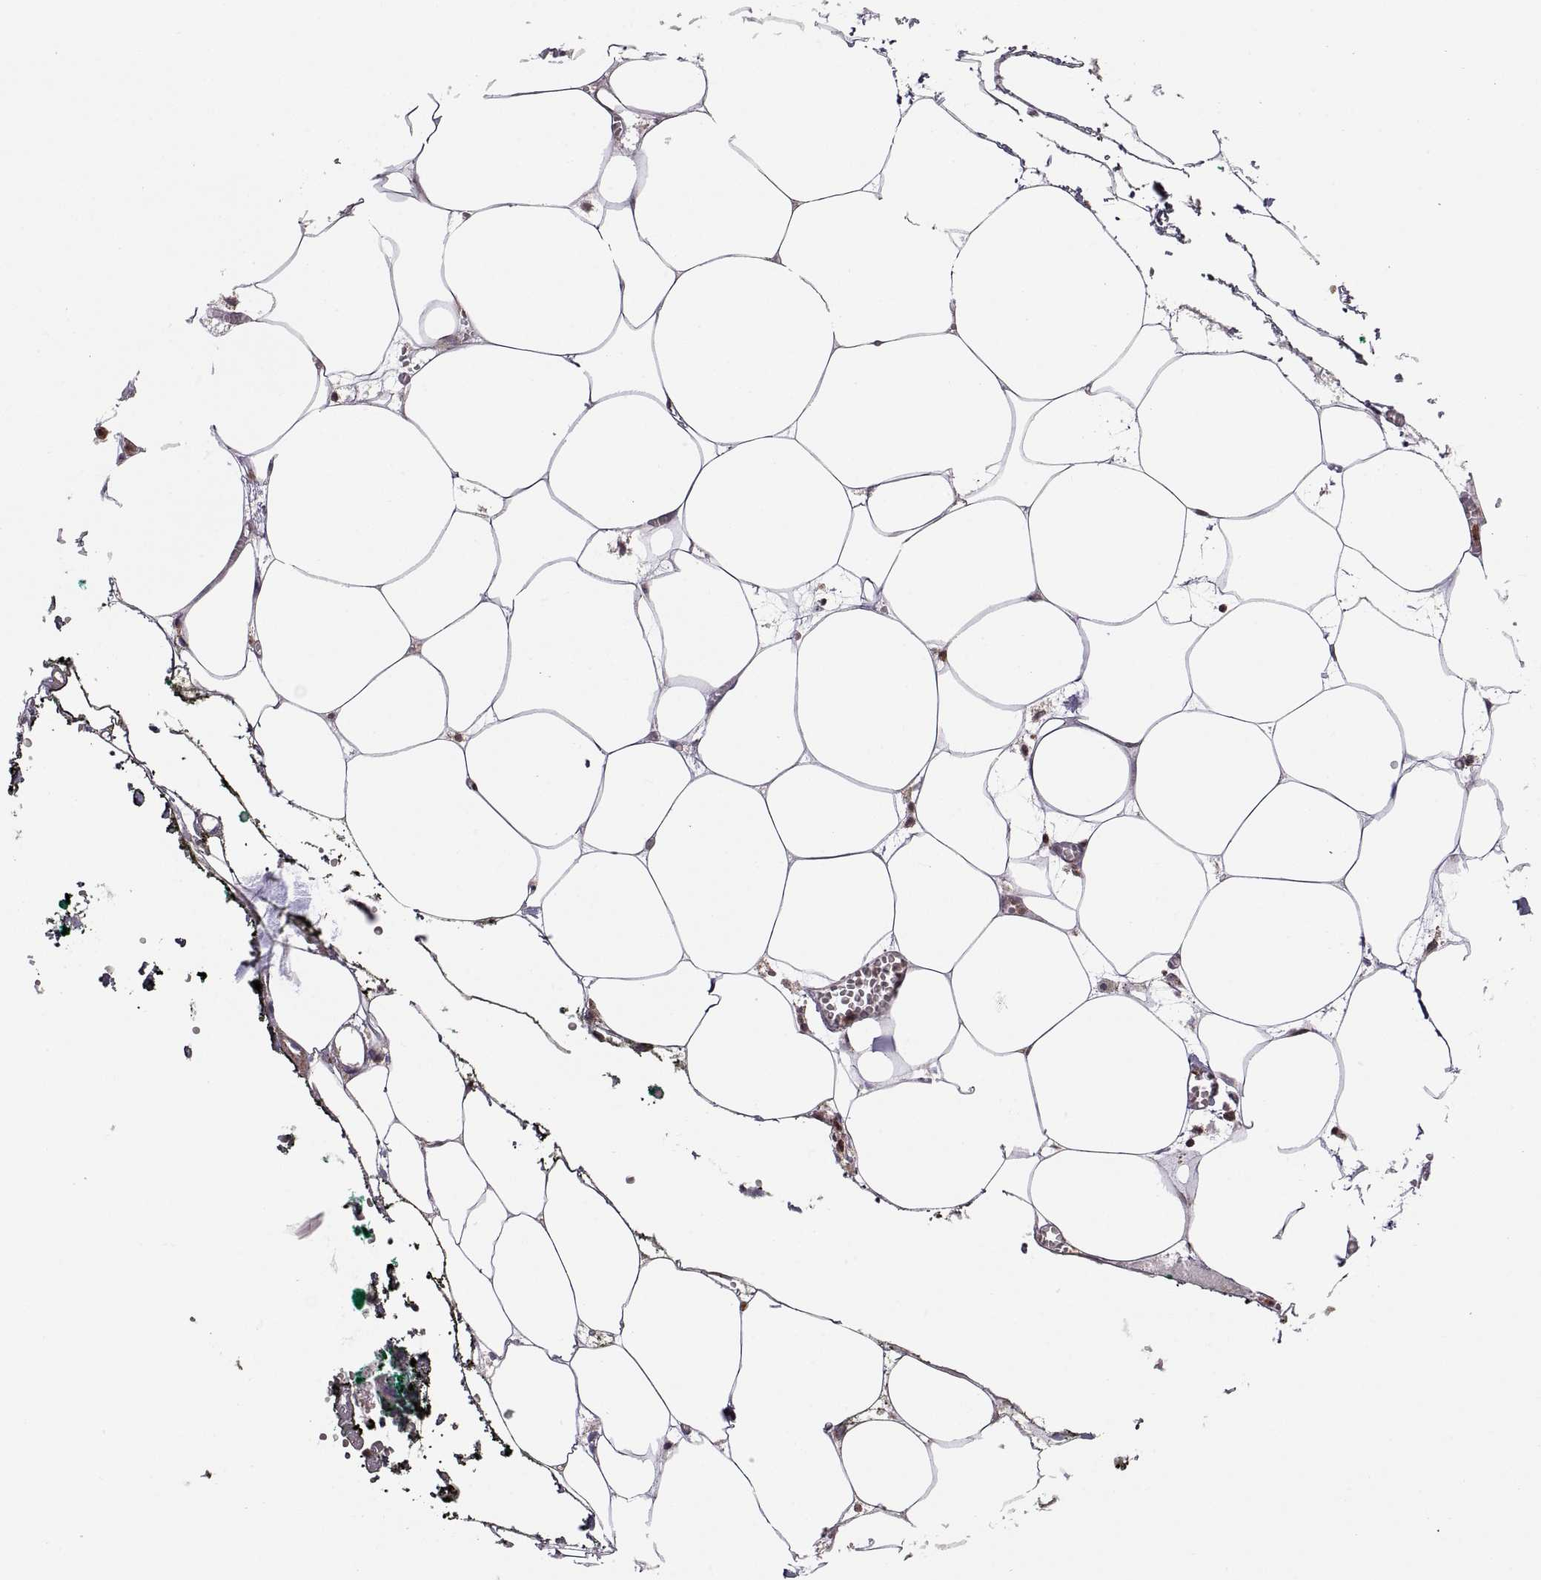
{"staining": {"intensity": "negative", "quantity": "none", "location": "none"}, "tissue": "adipose tissue", "cell_type": "Adipocytes", "image_type": "normal", "snomed": [{"axis": "morphology", "description": "Normal tissue, NOS"}, {"axis": "topography", "description": "Adipose tissue"}, {"axis": "topography", "description": "Pancreas"}, {"axis": "topography", "description": "Peripheral nerve tissue"}], "caption": "This histopathology image is of benign adipose tissue stained with IHC to label a protein in brown with the nuclei are counter-stained blue. There is no positivity in adipocytes.", "gene": "ACAP1", "patient": {"sex": "female", "age": 58}}